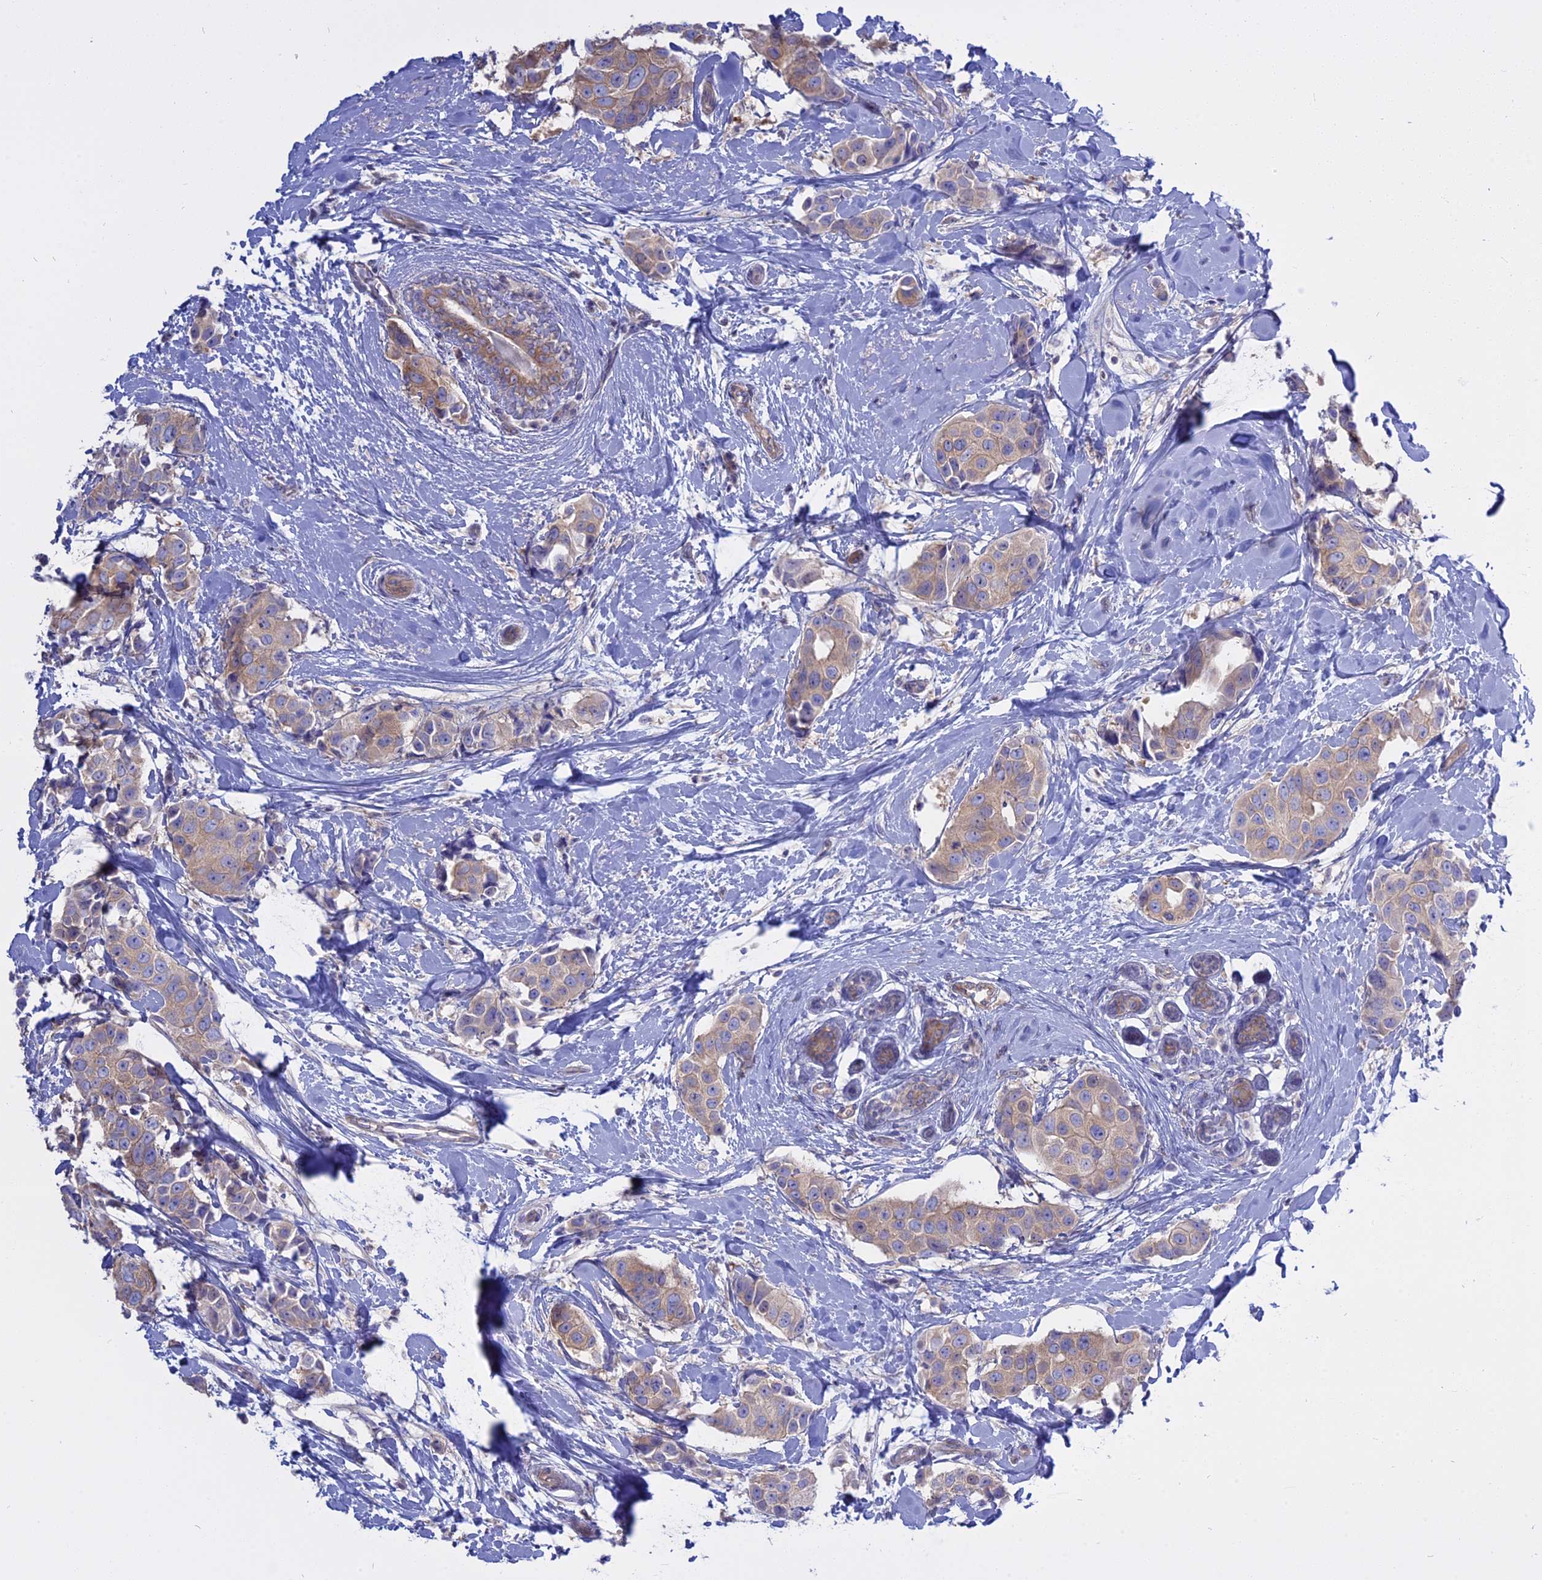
{"staining": {"intensity": "weak", "quantity": ">75%", "location": "cytoplasmic/membranous"}, "tissue": "breast cancer", "cell_type": "Tumor cells", "image_type": "cancer", "snomed": [{"axis": "morphology", "description": "Normal tissue, NOS"}, {"axis": "morphology", "description": "Duct carcinoma"}, {"axis": "topography", "description": "Breast"}], "caption": "Tumor cells show low levels of weak cytoplasmic/membranous positivity in about >75% of cells in intraductal carcinoma (breast).", "gene": "AHCYL1", "patient": {"sex": "female", "age": 39}}